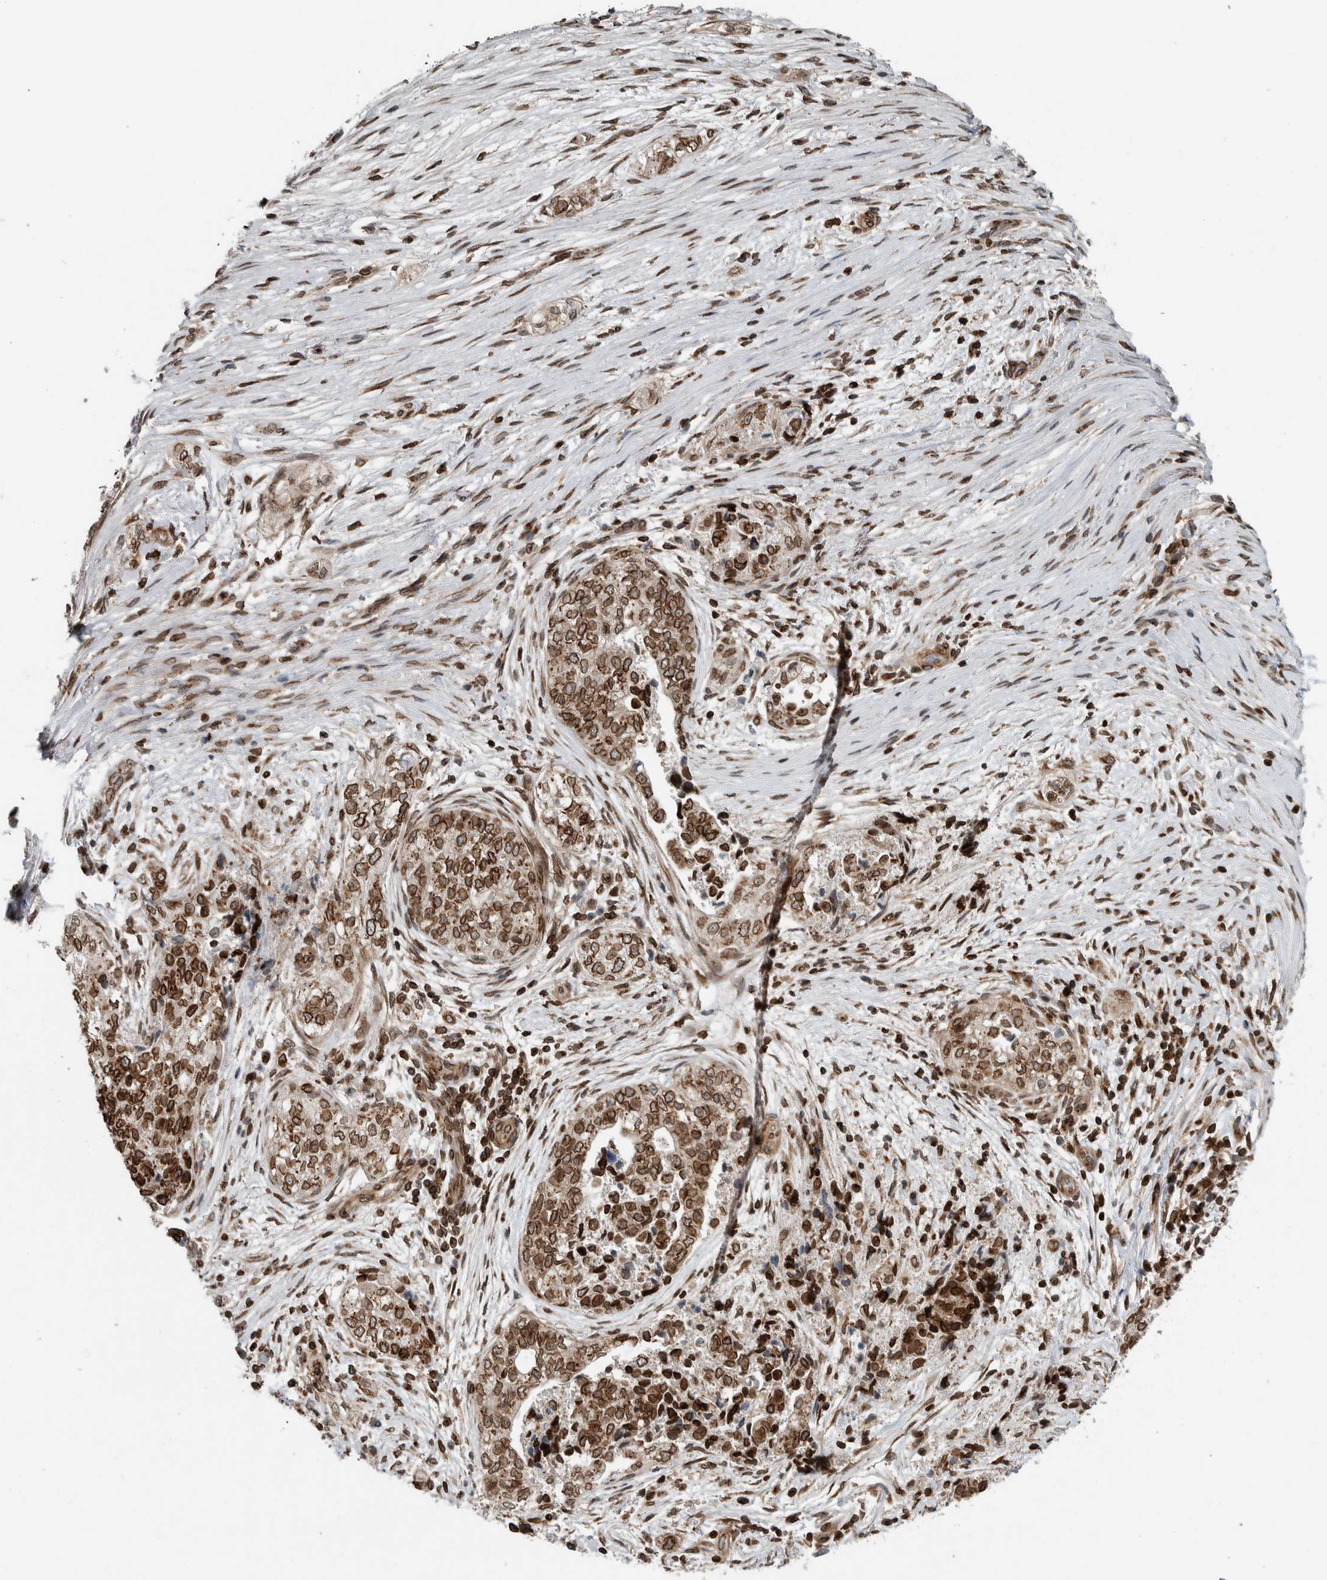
{"staining": {"intensity": "moderate", "quantity": ">75%", "location": "cytoplasmic/membranous,nuclear"}, "tissue": "pancreatic cancer", "cell_type": "Tumor cells", "image_type": "cancer", "snomed": [{"axis": "morphology", "description": "Adenocarcinoma, NOS"}, {"axis": "topography", "description": "Pancreas"}], "caption": "Immunohistochemistry (DAB) staining of pancreatic adenocarcinoma demonstrates moderate cytoplasmic/membranous and nuclear protein positivity in approximately >75% of tumor cells.", "gene": "FAM135B", "patient": {"sex": "male", "age": 72}}